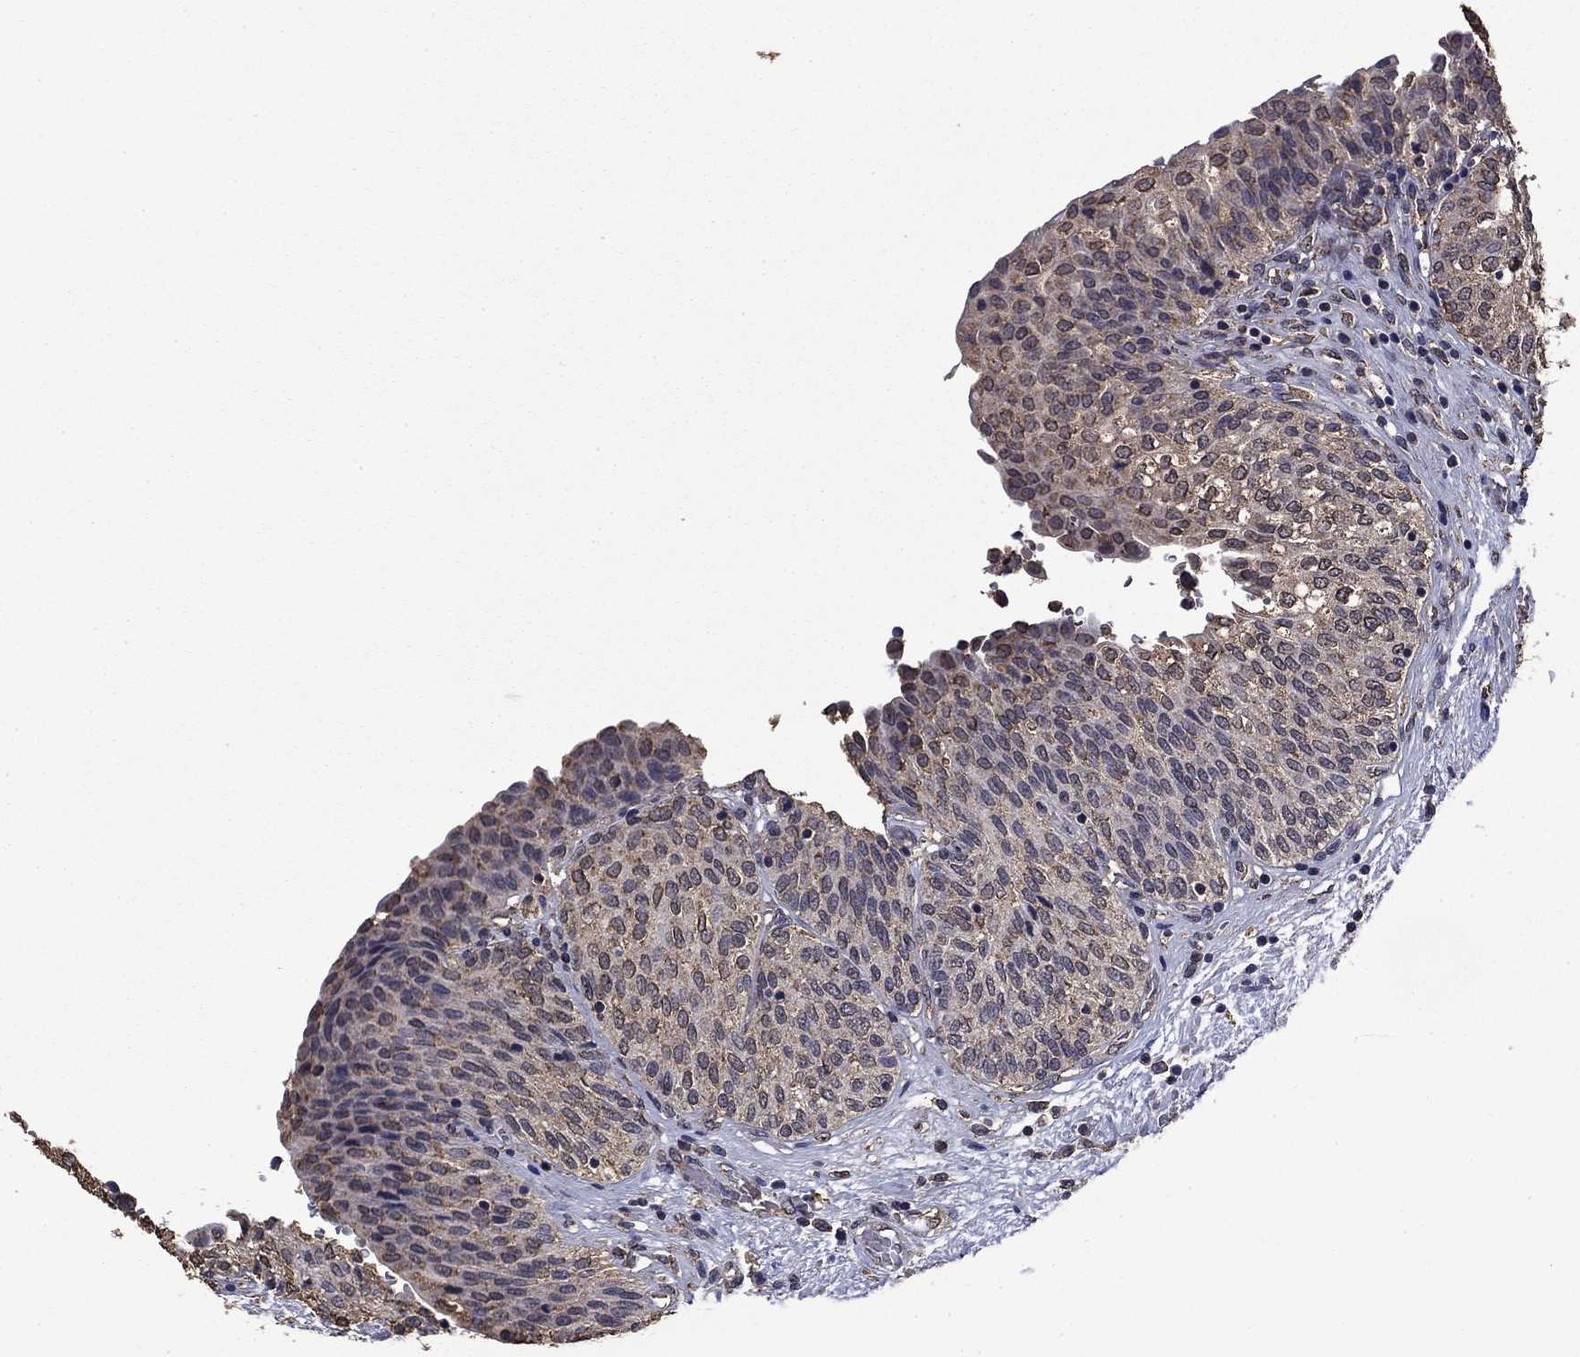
{"staining": {"intensity": "weak", "quantity": "<25%", "location": "cytoplasmic/membranous"}, "tissue": "urinary bladder", "cell_type": "Urothelial cells", "image_type": "normal", "snomed": [{"axis": "morphology", "description": "Normal tissue, NOS"}, {"axis": "morphology", "description": "Neoplasm, malignant, NOS"}, {"axis": "topography", "description": "Urinary bladder"}], "caption": "Histopathology image shows no protein positivity in urothelial cells of normal urinary bladder.", "gene": "MFAP3L", "patient": {"sex": "male", "age": 68}}